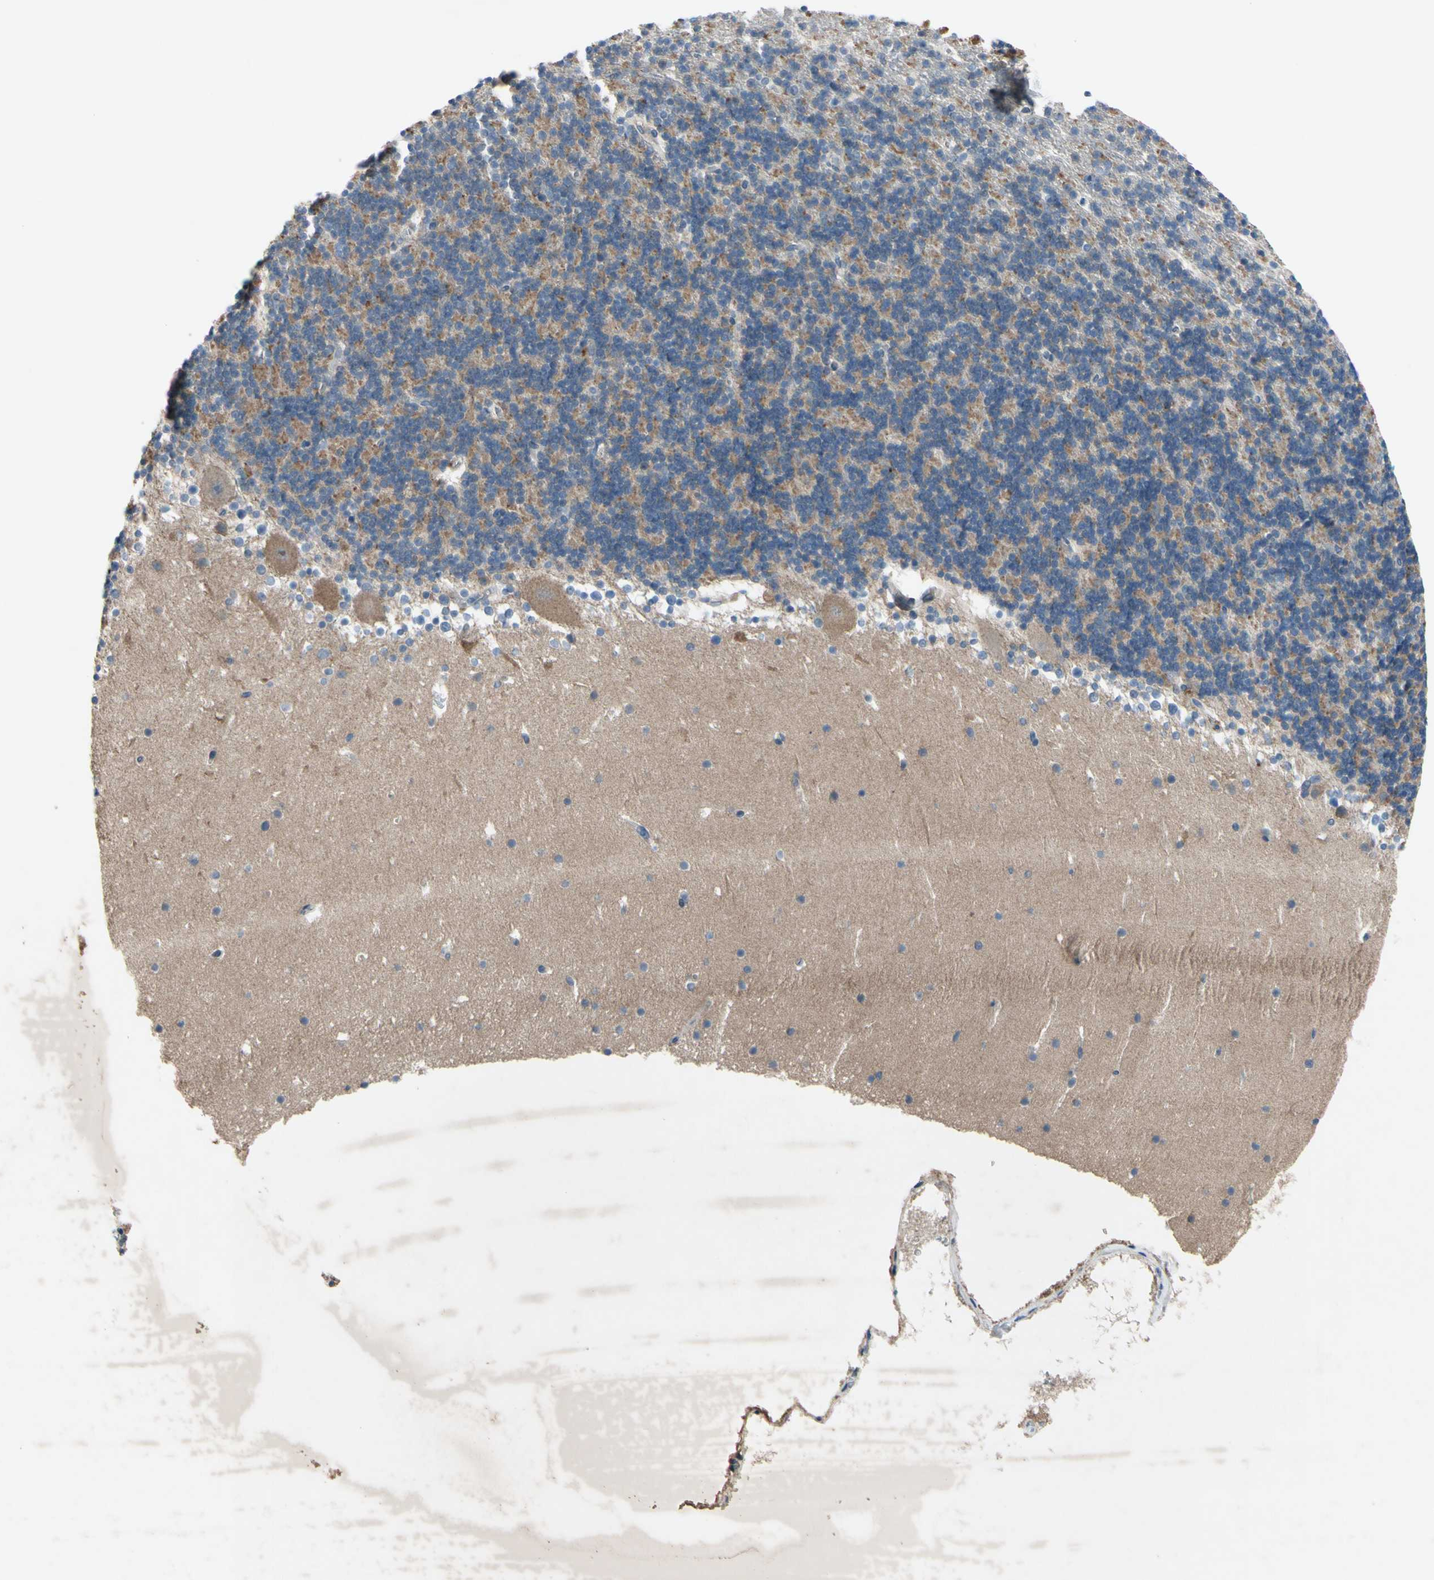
{"staining": {"intensity": "moderate", "quantity": "25%-75%", "location": "cytoplasmic/membranous"}, "tissue": "cerebellum", "cell_type": "Cells in granular layer", "image_type": "normal", "snomed": [{"axis": "morphology", "description": "Normal tissue, NOS"}, {"axis": "topography", "description": "Cerebellum"}], "caption": "The micrograph exhibits immunohistochemical staining of normal cerebellum. There is moderate cytoplasmic/membranous staining is appreciated in approximately 25%-75% of cells in granular layer.", "gene": "HILPDA", "patient": {"sex": "male", "age": 45}}